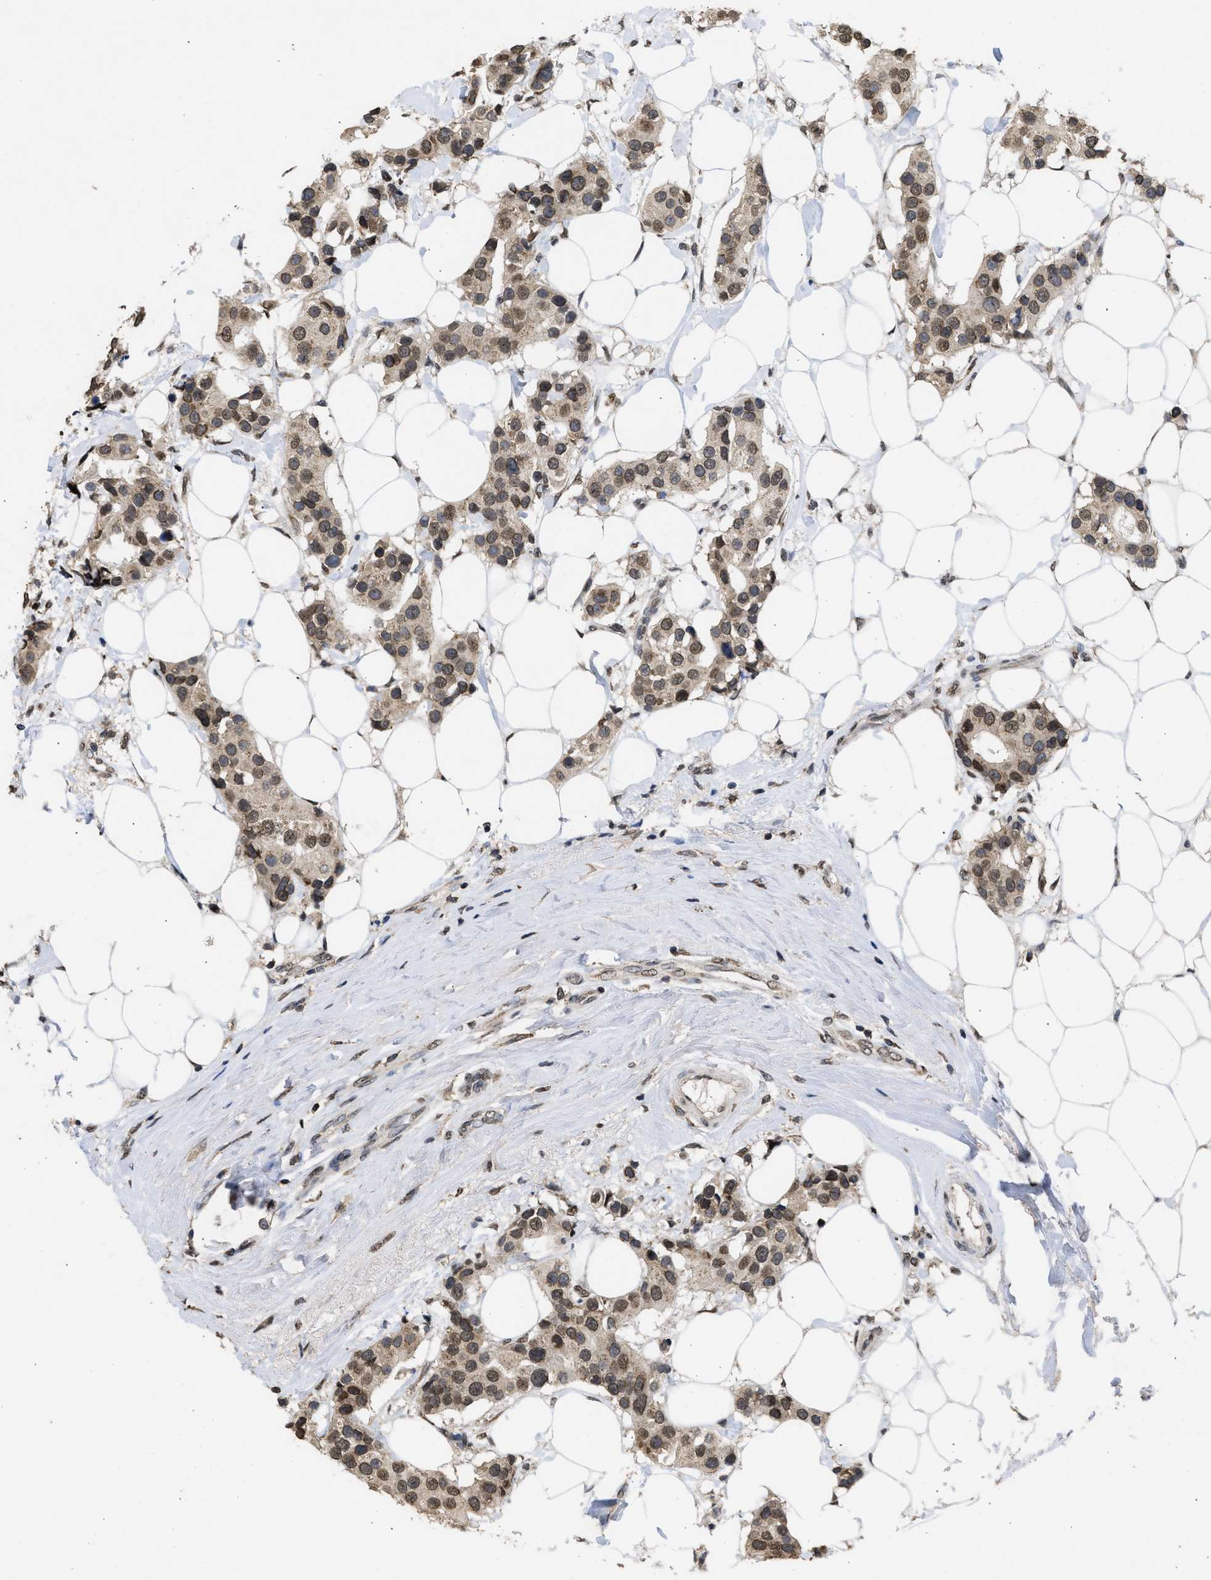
{"staining": {"intensity": "moderate", "quantity": ">75%", "location": "cytoplasmic/membranous,nuclear"}, "tissue": "breast cancer", "cell_type": "Tumor cells", "image_type": "cancer", "snomed": [{"axis": "morphology", "description": "Normal tissue, NOS"}, {"axis": "morphology", "description": "Duct carcinoma"}, {"axis": "topography", "description": "Breast"}], "caption": "Breast cancer stained with DAB immunohistochemistry exhibits medium levels of moderate cytoplasmic/membranous and nuclear expression in about >75% of tumor cells. (IHC, brightfield microscopy, high magnification).", "gene": "NUP35", "patient": {"sex": "female", "age": 39}}